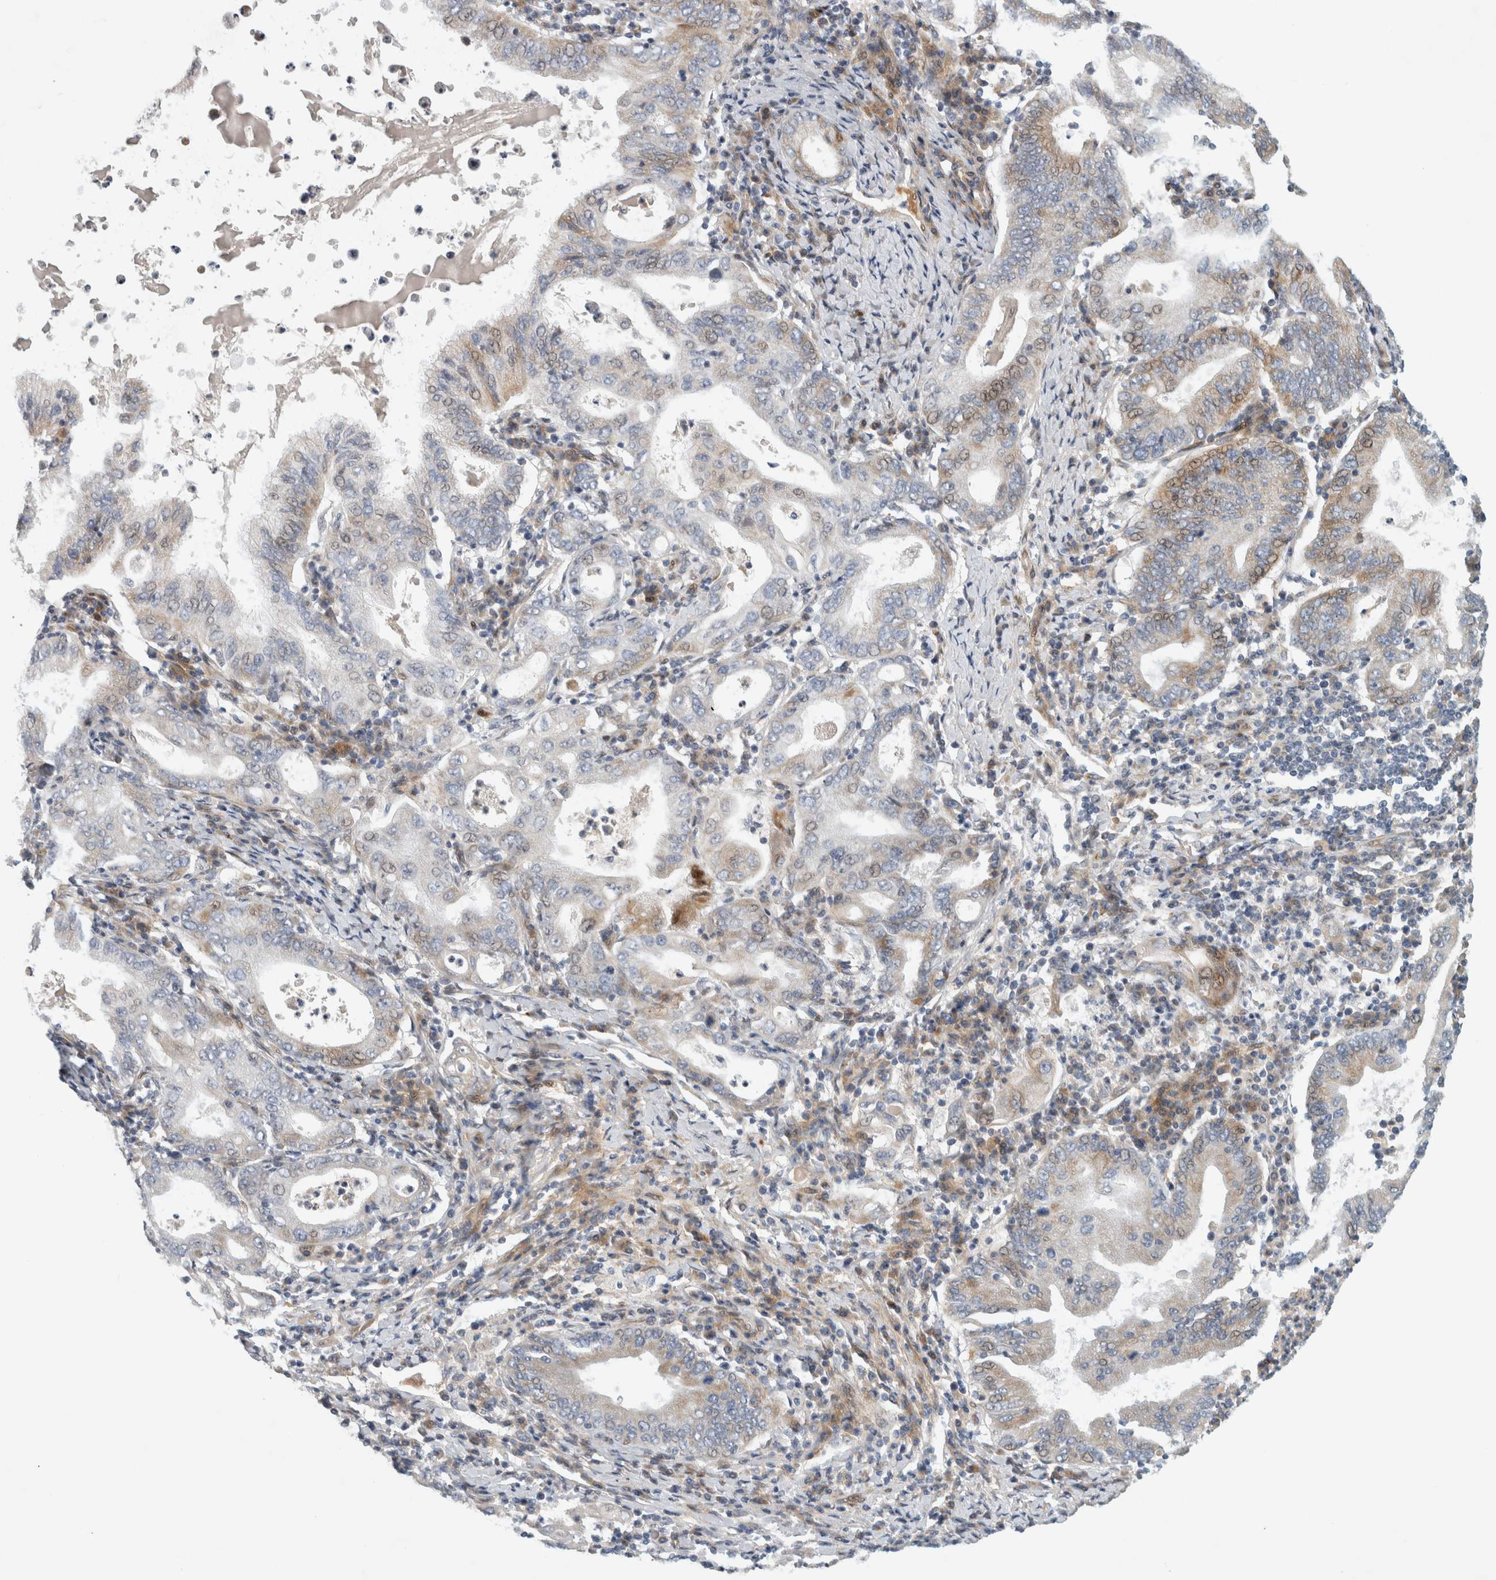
{"staining": {"intensity": "weak", "quantity": "25%-75%", "location": "cytoplasmic/membranous,nuclear"}, "tissue": "stomach cancer", "cell_type": "Tumor cells", "image_type": "cancer", "snomed": [{"axis": "morphology", "description": "Normal tissue, NOS"}, {"axis": "morphology", "description": "Adenocarcinoma, NOS"}, {"axis": "topography", "description": "Esophagus"}, {"axis": "topography", "description": "Stomach, upper"}, {"axis": "topography", "description": "Peripheral nerve tissue"}], "caption": "Stomach cancer stained with a brown dye shows weak cytoplasmic/membranous and nuclear positive staining in approximately 25%-75% of tumor cells.", "gene": "RBM48", "patient": {"sex": "male", "age": 62}}